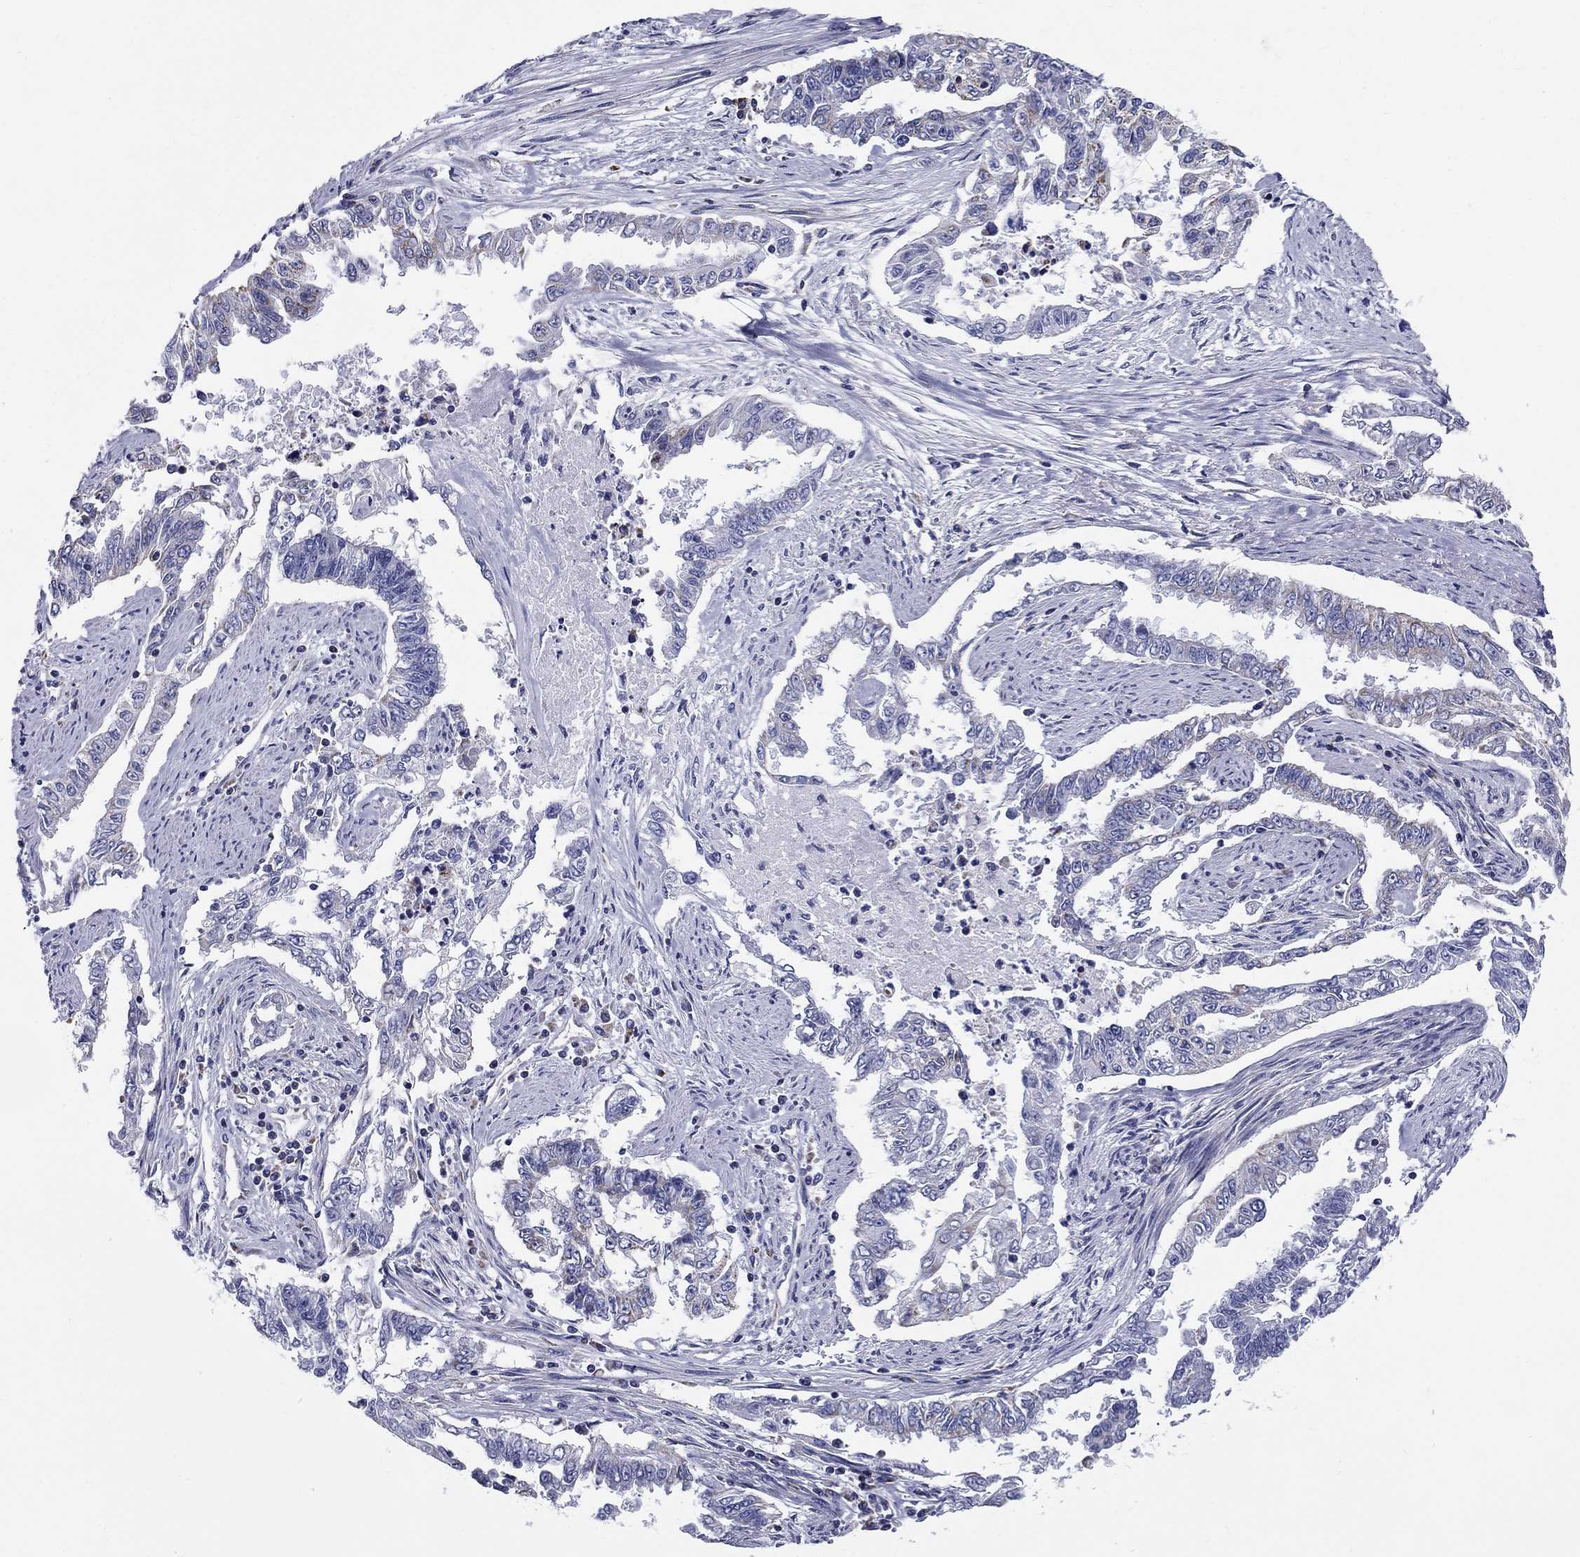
{"staining": {"intensity": "negative", "quantity": "none", "location": "none"}, "tissue": "endometrial cancer", "cell_type": "Tumor cells", "image_type": "cancer", "snomed": [{"axis": "morphology", "description": "Adenocarcinoma, NOS"}, {"axis": "topography", "description": "Uterus"}], "caption": "An immunohistochemistry (IHC) image of endometrial cancer is shown. There is no staining in tumor cells of endometrial cancer.", "gene": "UPB1", "patient": {"sex": "female", "age": 59}}